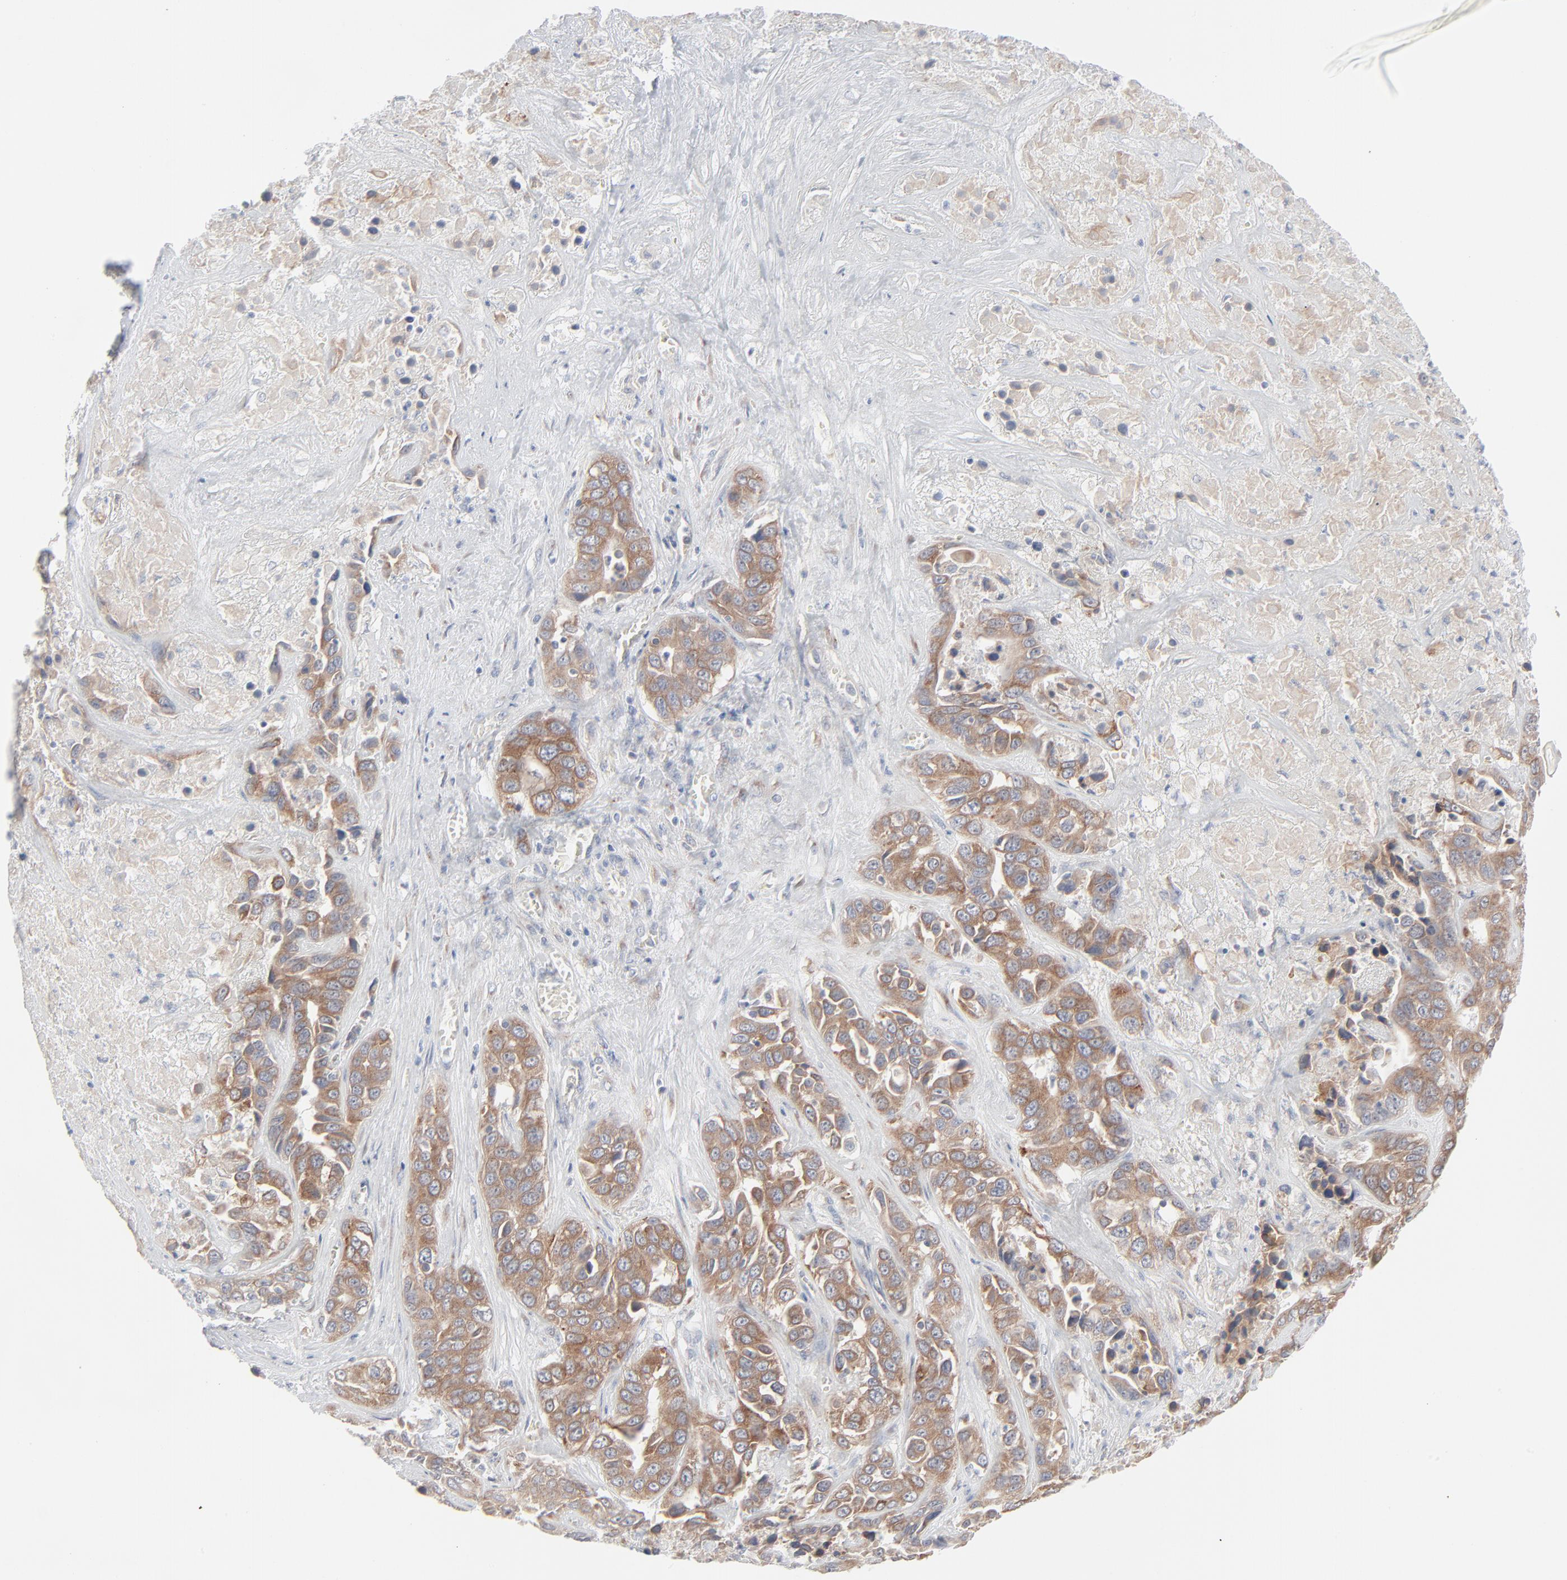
{"staining": {"intensity": "moderate", "quantity": ">75%", "location": "cytoplasmic/membranous"}, "tissue": "liver cancer", "cell_type": "Tumor cells", "image_type": "cancer", "snomed": [{"axis": "morphology", "description": "Cholangiocarcinoma"}, {"axis": "topography", "description": "Liver"}], "caption": "Liver cancer (cholangiocarcinoma) stained for a protein (brown) demonstrates moderate cytoplasmic/membranous positive positivity in about >75% of tumor cells.", "gene": "KDSR", "patient": {"sex": "female", "age": 52}}